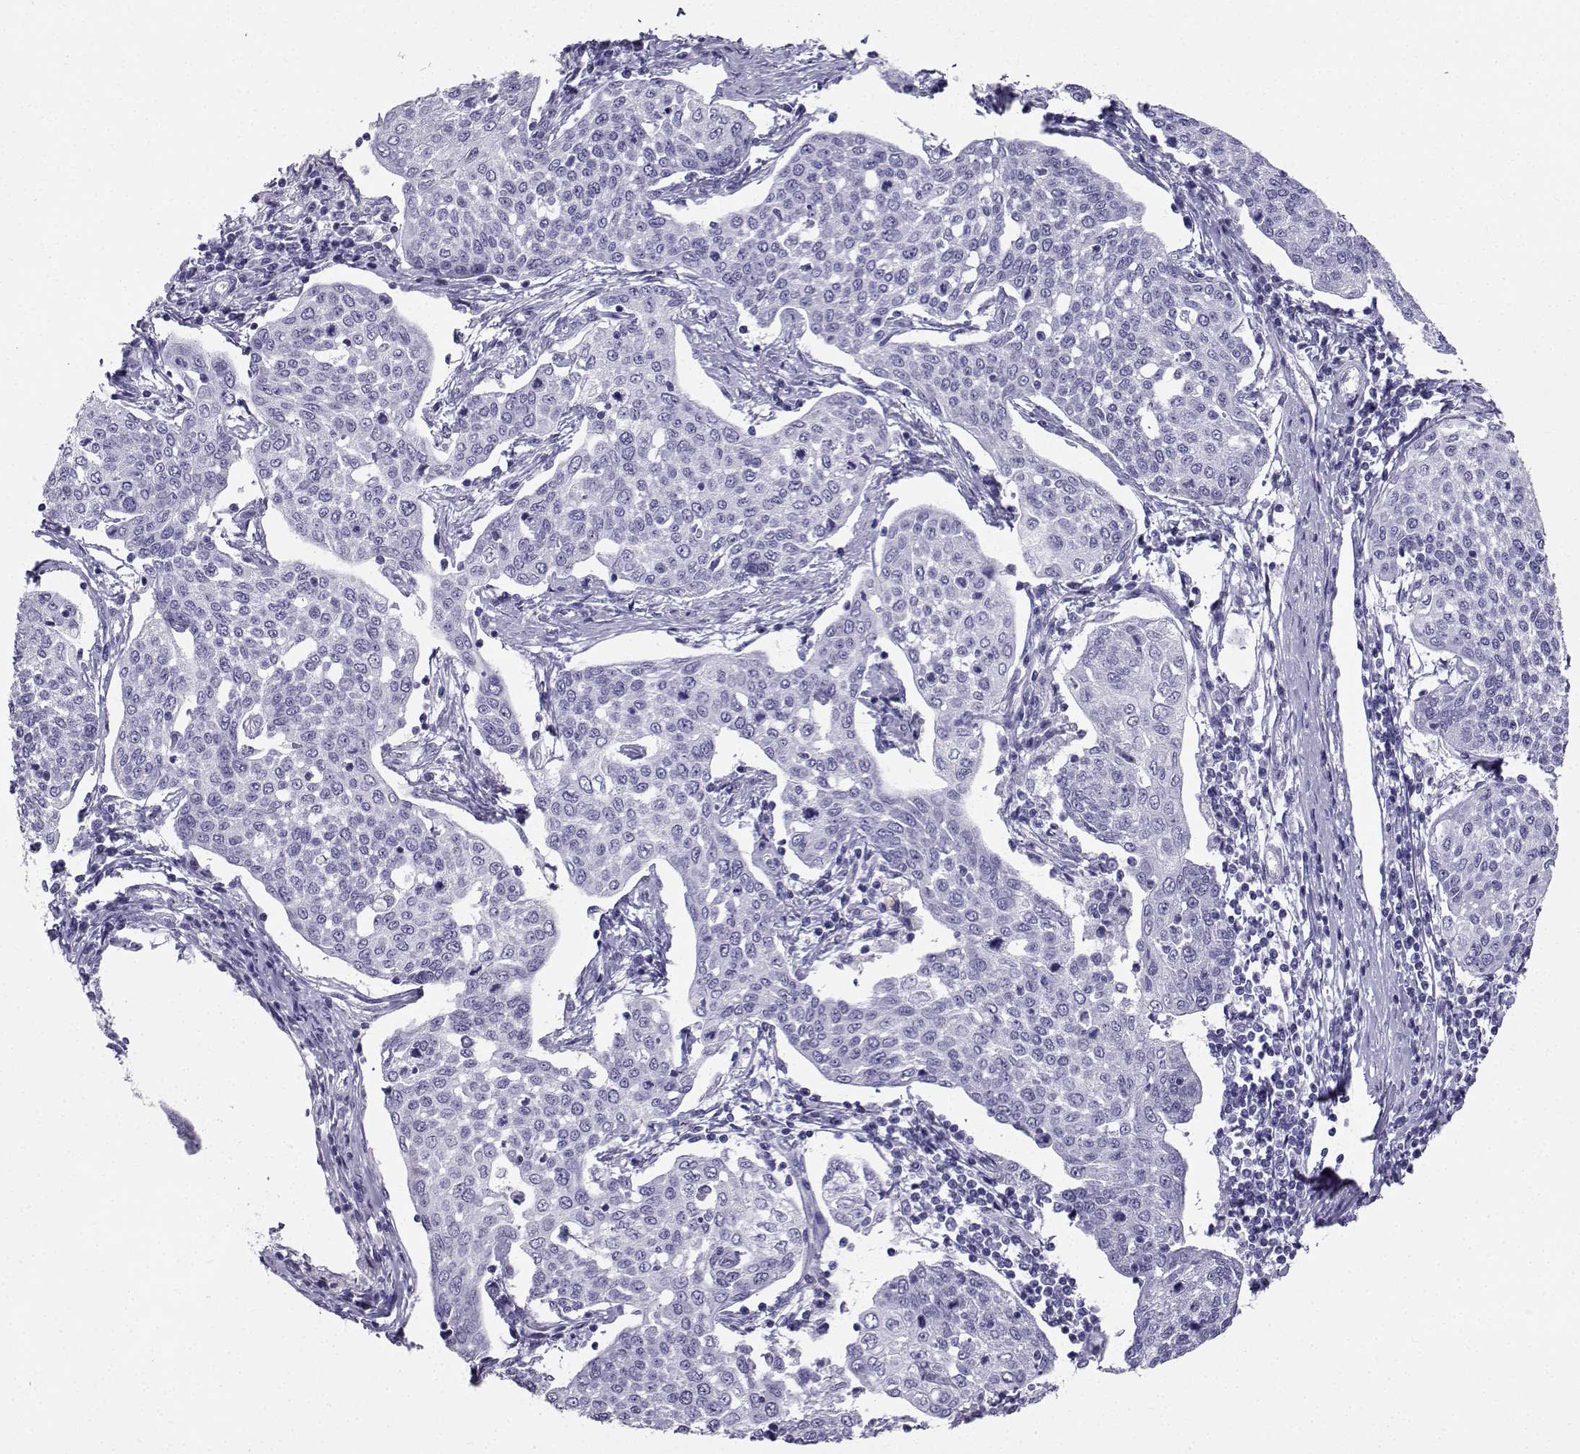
{"staining": {"intensity": "negative", "quantity": "none", "location": "none"}, "tissue": "cervical cancer", "cell_type": "Tumor cells", "image_type": "cancer", "snomed": [{"axis": "morphology", "description": "Squamous cell carcinoma, NOS"}, {"axis": "topography", "description": "Cervix"}], "caption": "The photomicrograph reveals no staining of tumor cells in cervical cancer (squamous cell carcinoma).", "gene": "CD109", "patient": {"sex": "female", "age": 34}}